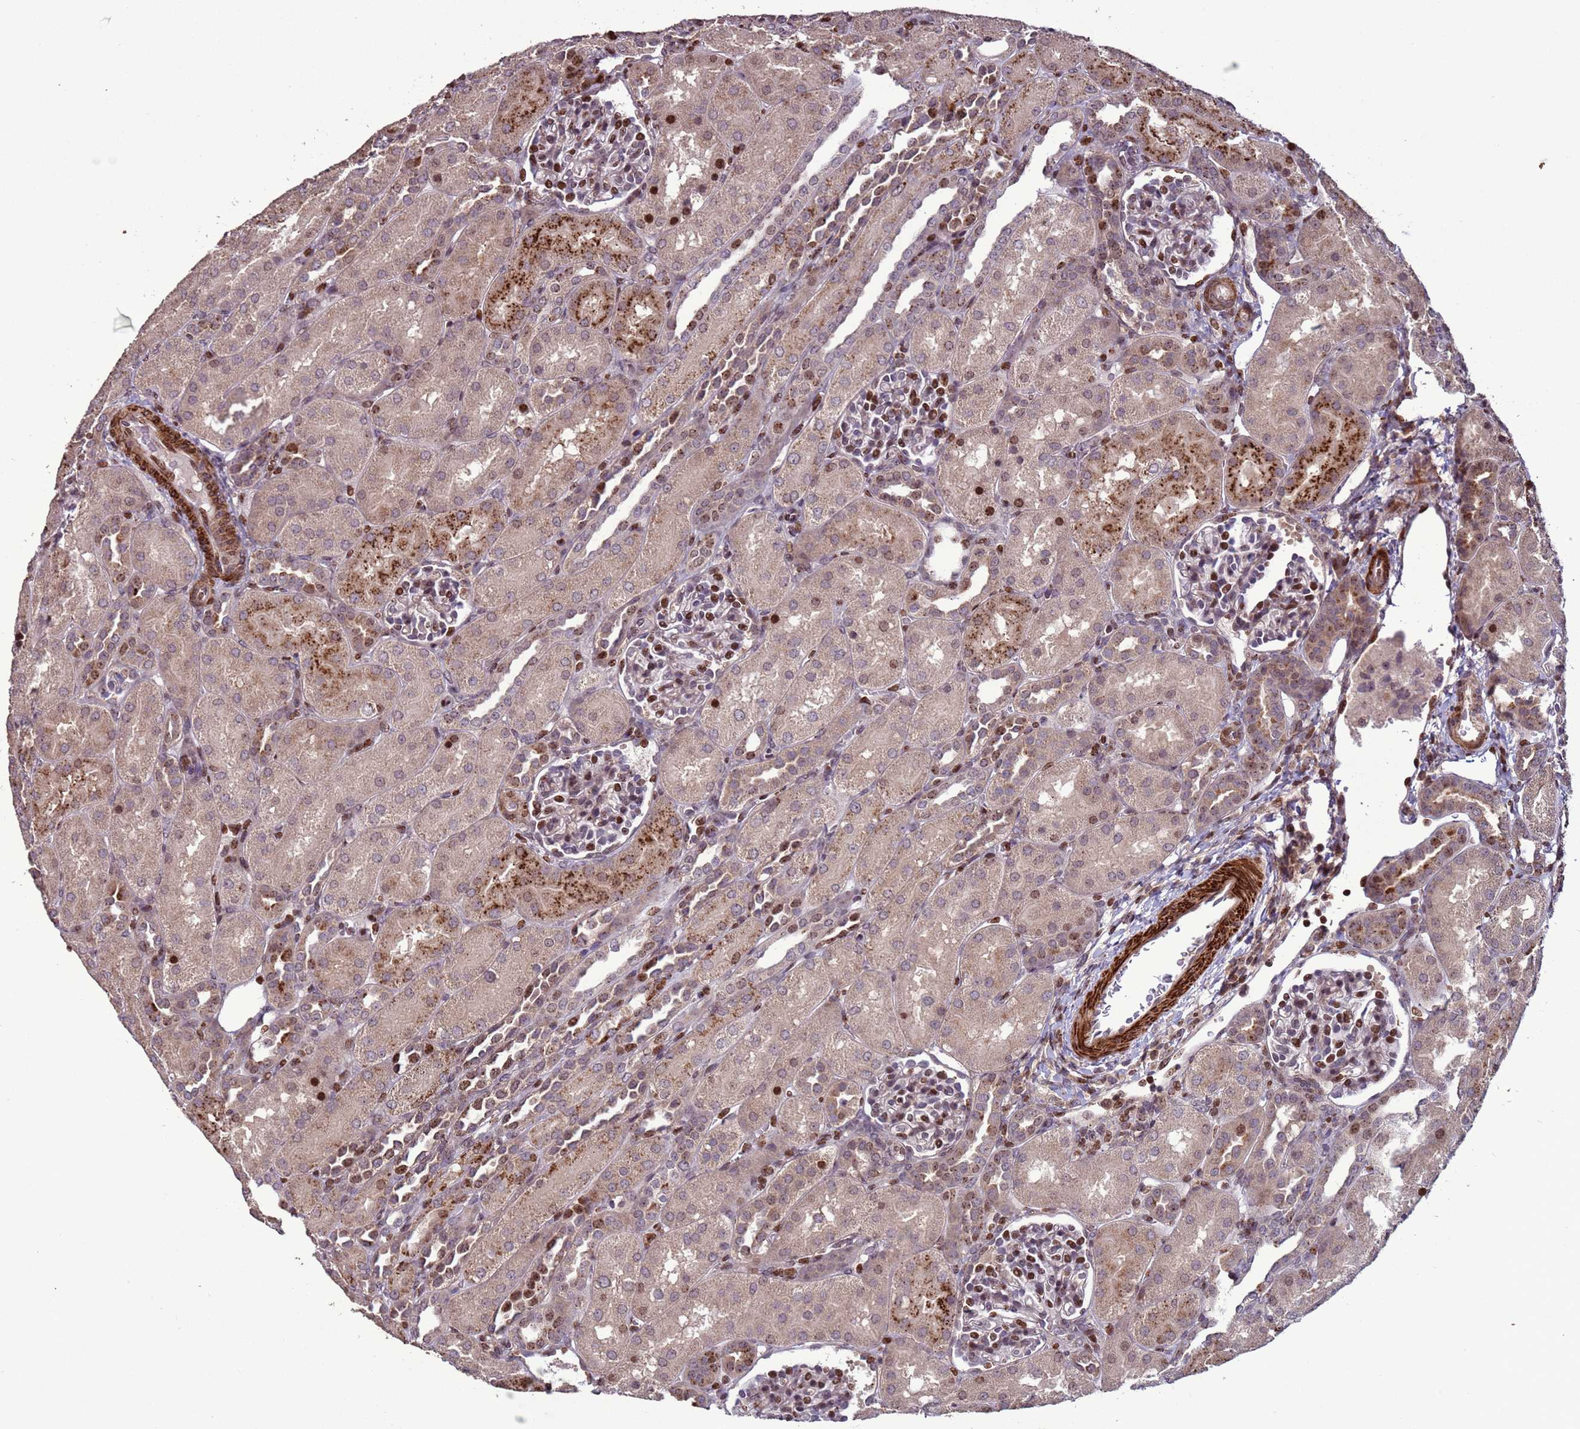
{"staining": {"intensity": "moderate", "quantity": "25%-75%", "location": "nuclear"}, "tissue": "kidney", "cell_type": "Cells in glomeruli", "image_type": "normal", "snomed": [{"axis": "morphology", "description": "Normal tissue, NOS"}, {"axis": "topography", "description": "Kidney"}], "caption": "This is a micrograph of immunohistochemistry staining of unremarkable kidney, which shows moderate positivity in the nuclear of cells in glomeruli.", "gene": "HGH1", "patient": {"sex": "male", "age": 1}}